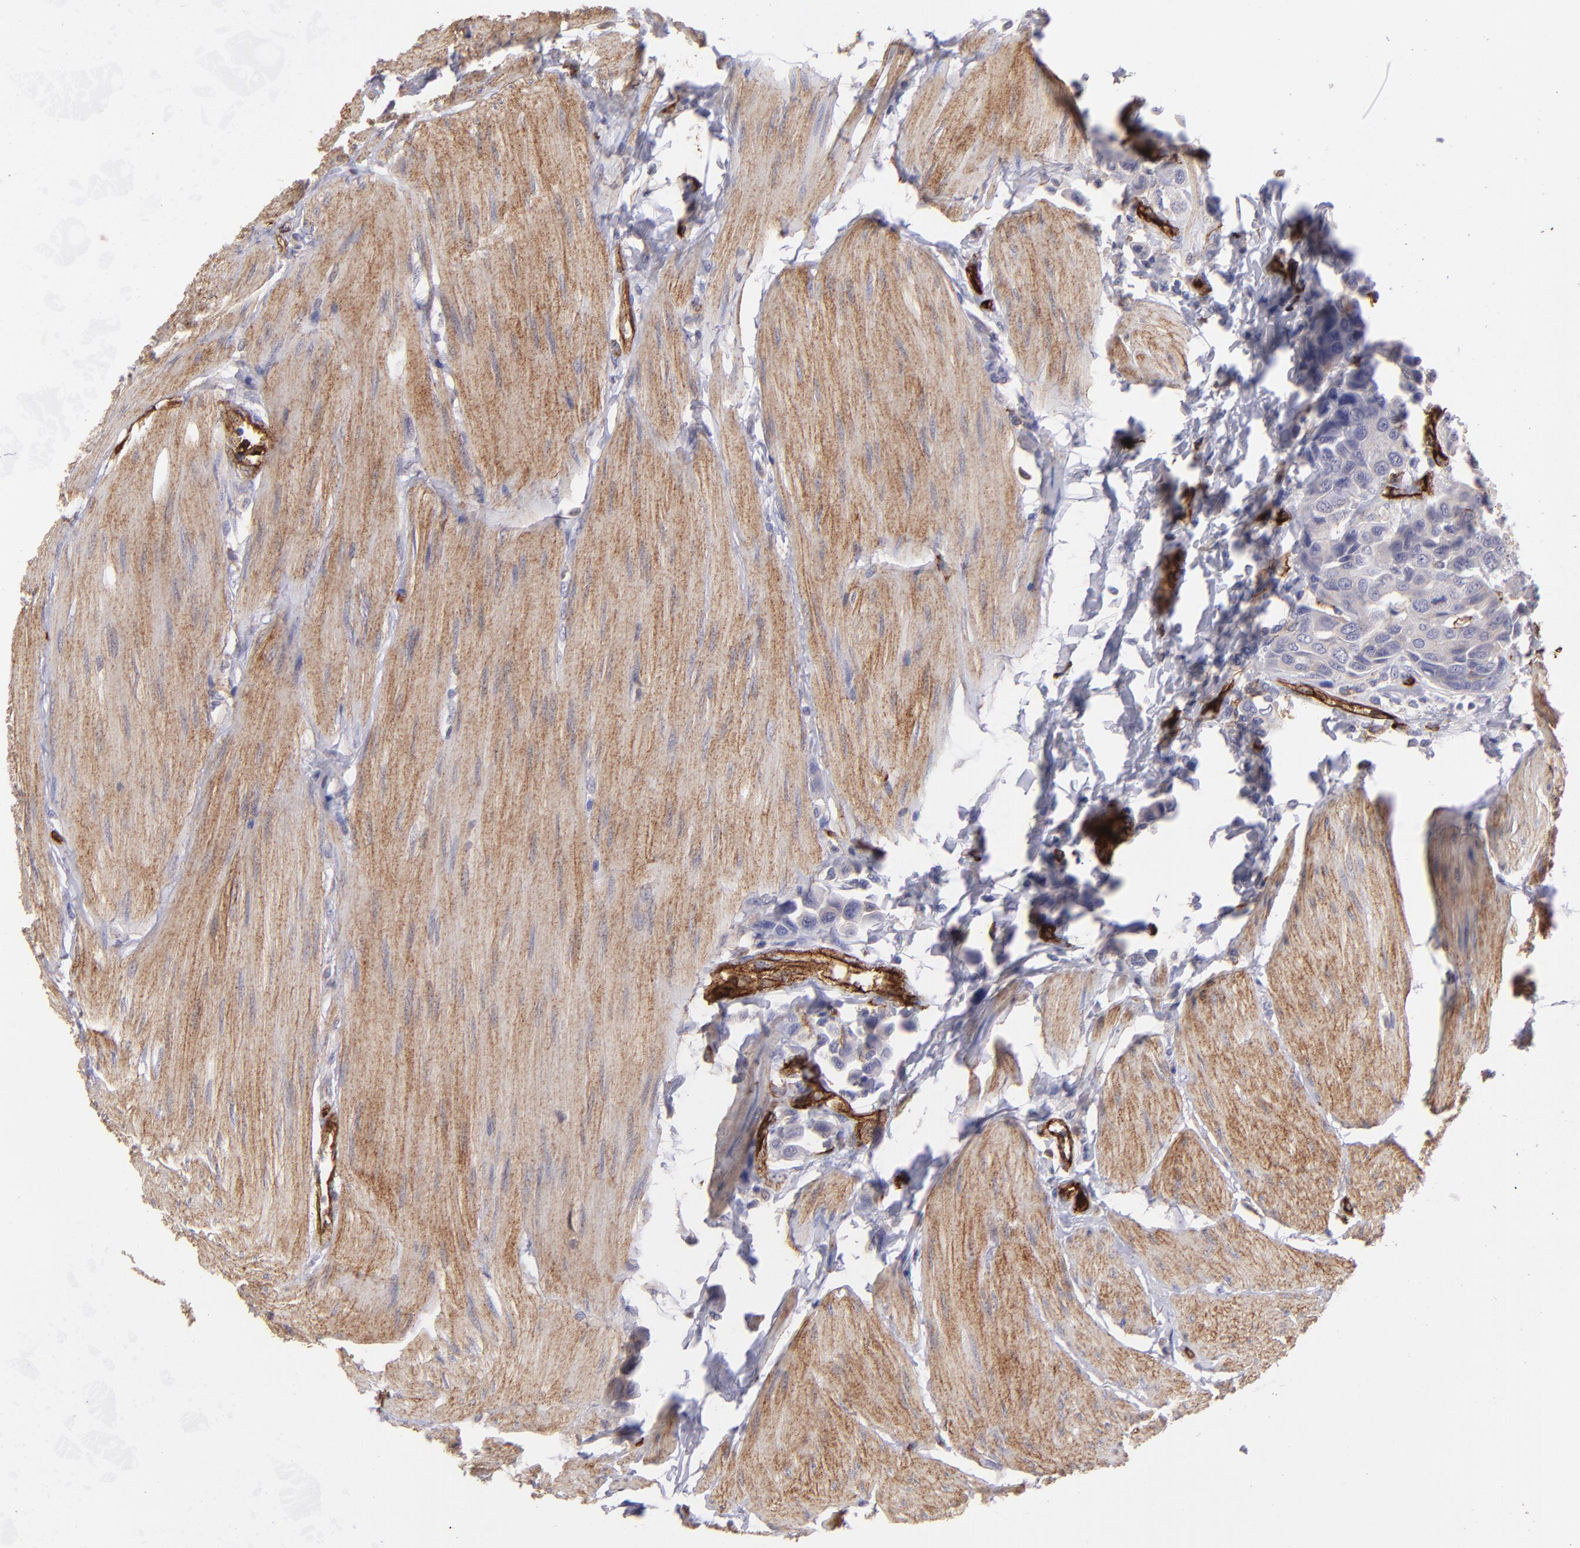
{"staining": {"intensity": "negative", "quantity": "none", "location": "none"}, "tissue": "urothelial cancer", "cell_type": "Tumor cells", "image_type": "cancer", "snomed": [{"axis": "morphology", "description": "Urothelial carcinoma, High grade"}, {"axis": "topography", "description": "Urinary bladder"}], "caption": "Immunohistochemistry (IHC) of human urothelial cancer demonstrates no positivity in tumor cells. (DAB immunohistochemistry visualized using brightfield microscopy, high magnification).", "gene": "DYSF", "patient": {"sex": "male", "age": 50}}